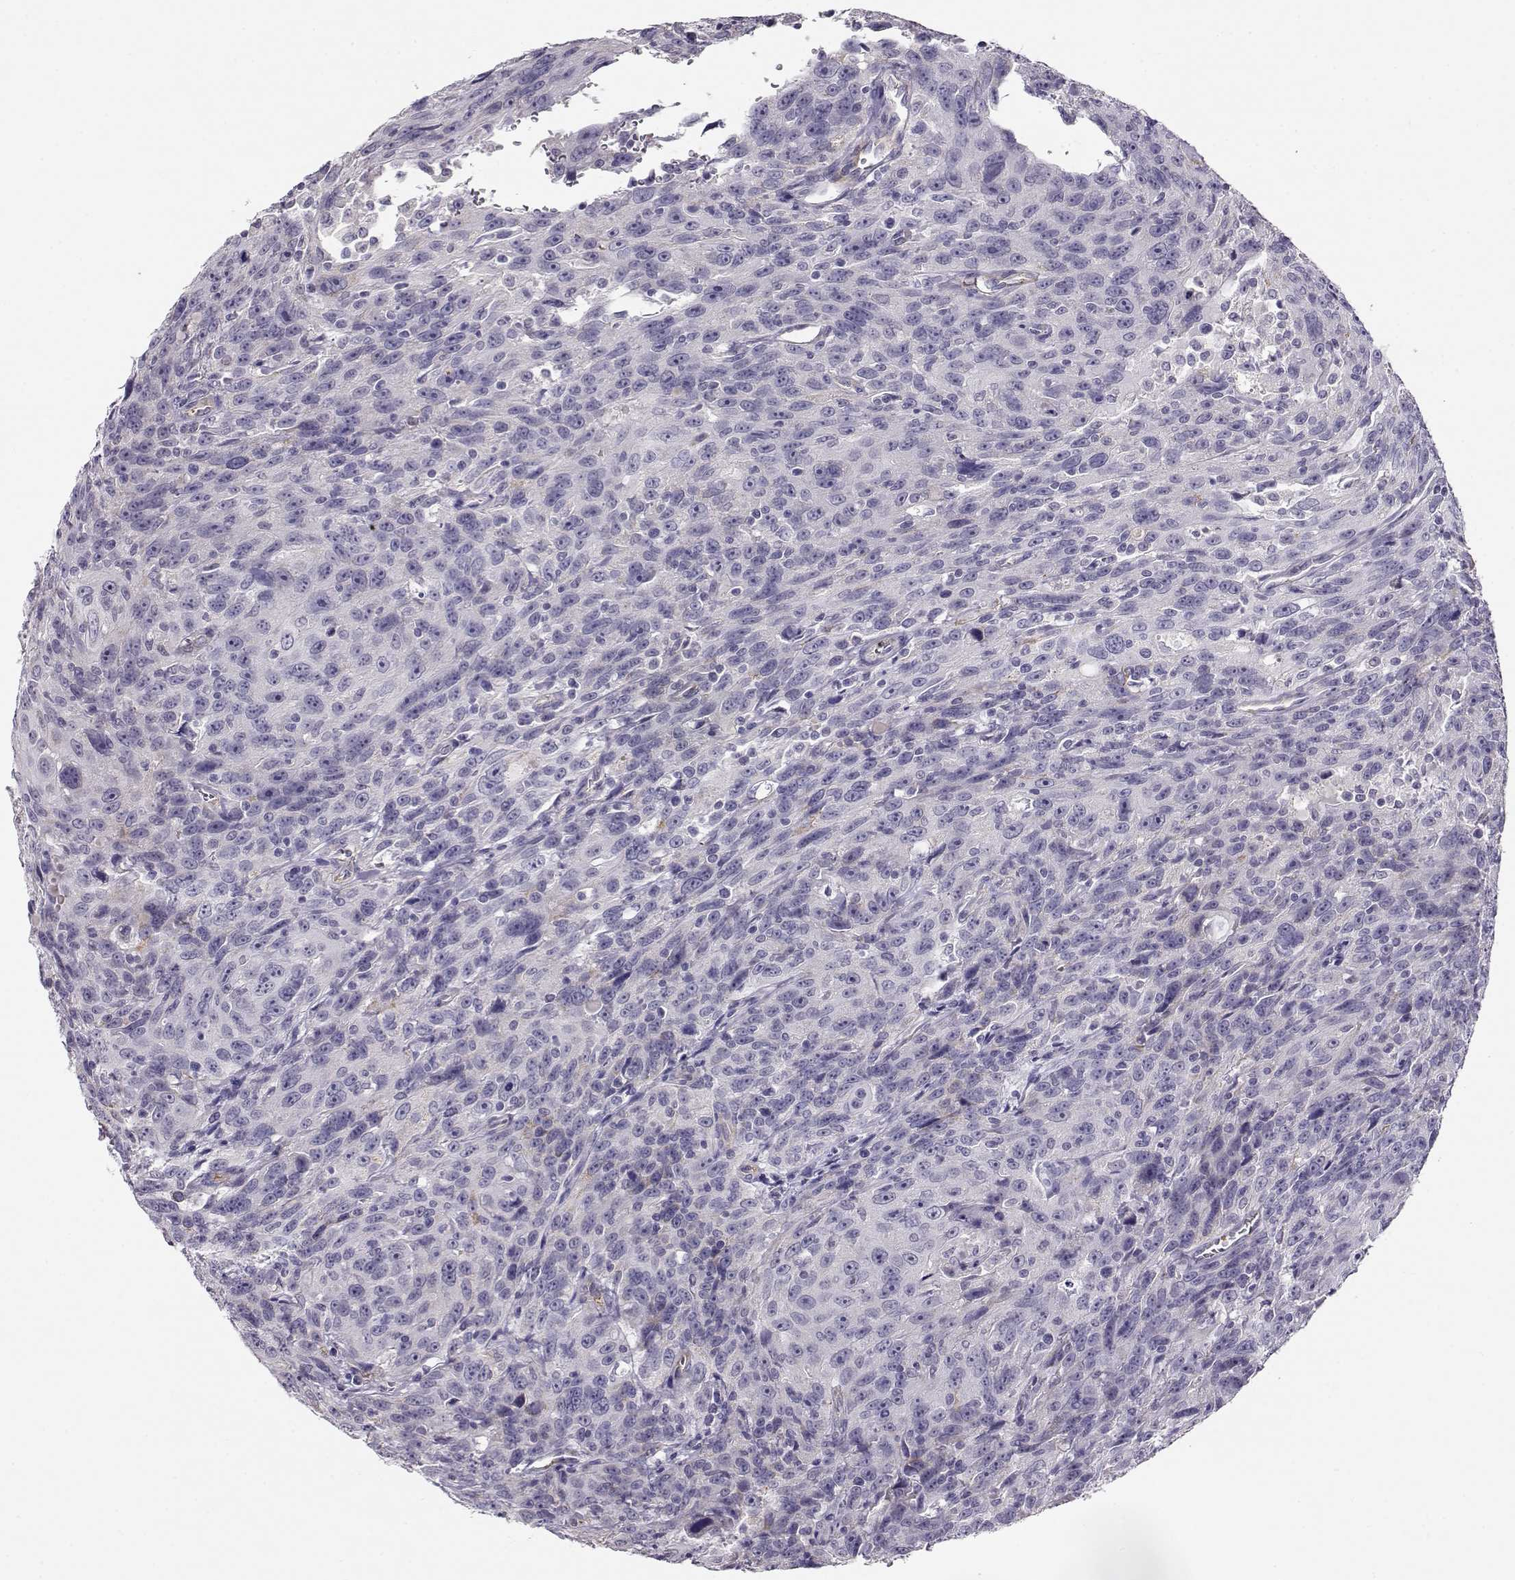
{"staining": {"intensity": "negative", "quantity": "none", "location": "none"}, "tissue": "urothelial cancer", "cell_type": "Tumor cells", "image_type": "cancer", "snomed": [{"axis": "morphology", "description": "Urothelial carcinoma, NOS"}, {"axis": "morphology", "description": "Urothelial carcinoma, High grade"}, {"axis": "topography", "description": "Urinary bladder"}], "caption": "Protein analysis of urothelial cancer exhibits no significant expression in tumor cells. (Stains: DAB immunohistochemistry (IHC) with hematoxylin counter stain, Microscopy: brightfield microscopy at high magnification).", "gene": "RBM44", "patient": {"sex": "female", "age": 73}}